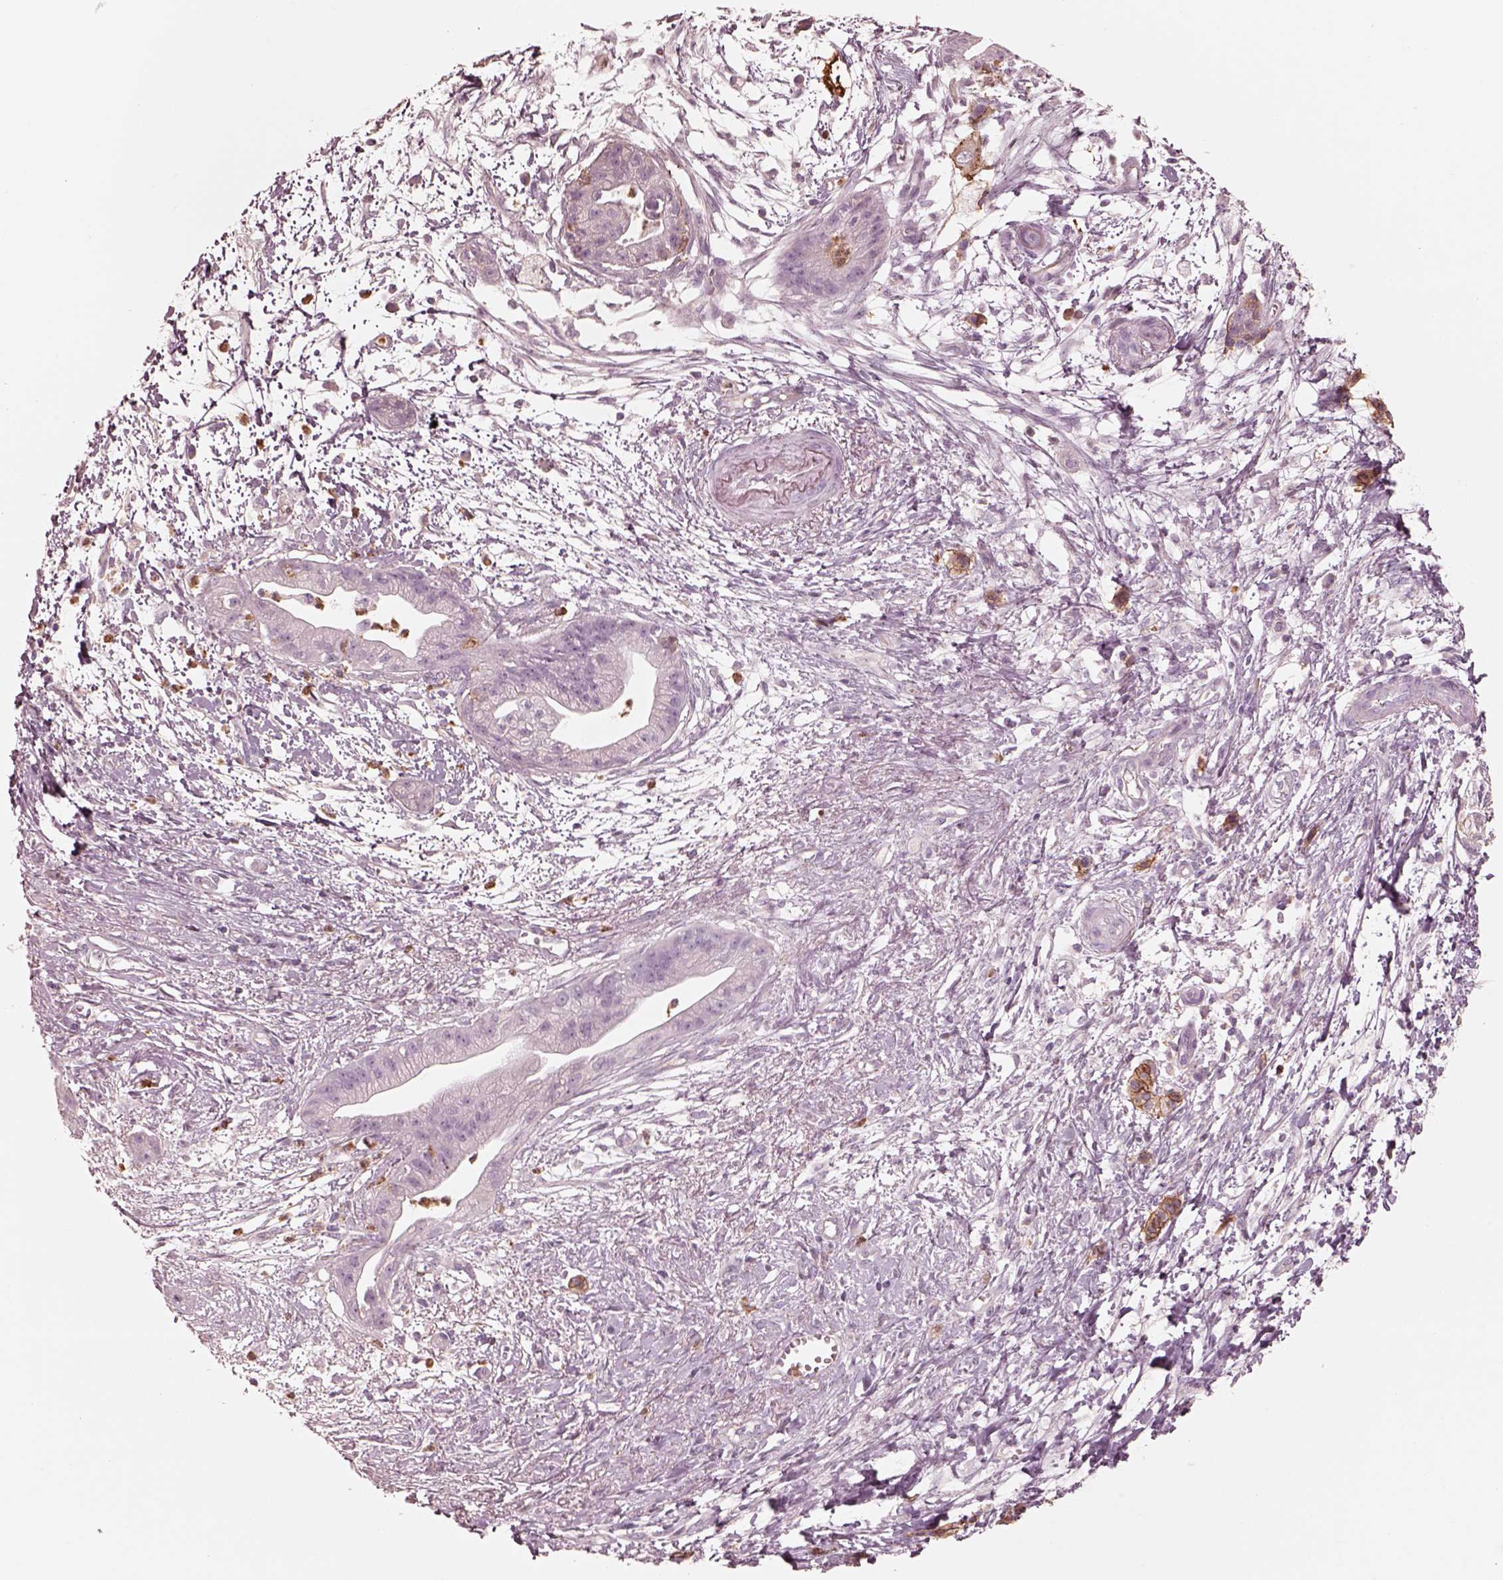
{"staining": {"intensity": "negative", "quantity": "none", "location": "none"}, "tissue": "pancreatic cancer", "cell_type": "Tumor cells", "image_type": "cancer", "snomed": [{"axis": "morphology", "description": "Normal tissue, NOS"}, {"axis": "morphology", "description": "Adenocarcinoma, NOS"}, {"axis": "topography", "description": "Lymph node"}, {"axis": "topography", "description": "Pancreas"}], "caption": "The histopathology image reveals no significant positivity in tumor cells of pancreatic cancer (adenocarcinoma).", "gene": "GPRIN1", "patient": {"sex": "female", "age": 58}}